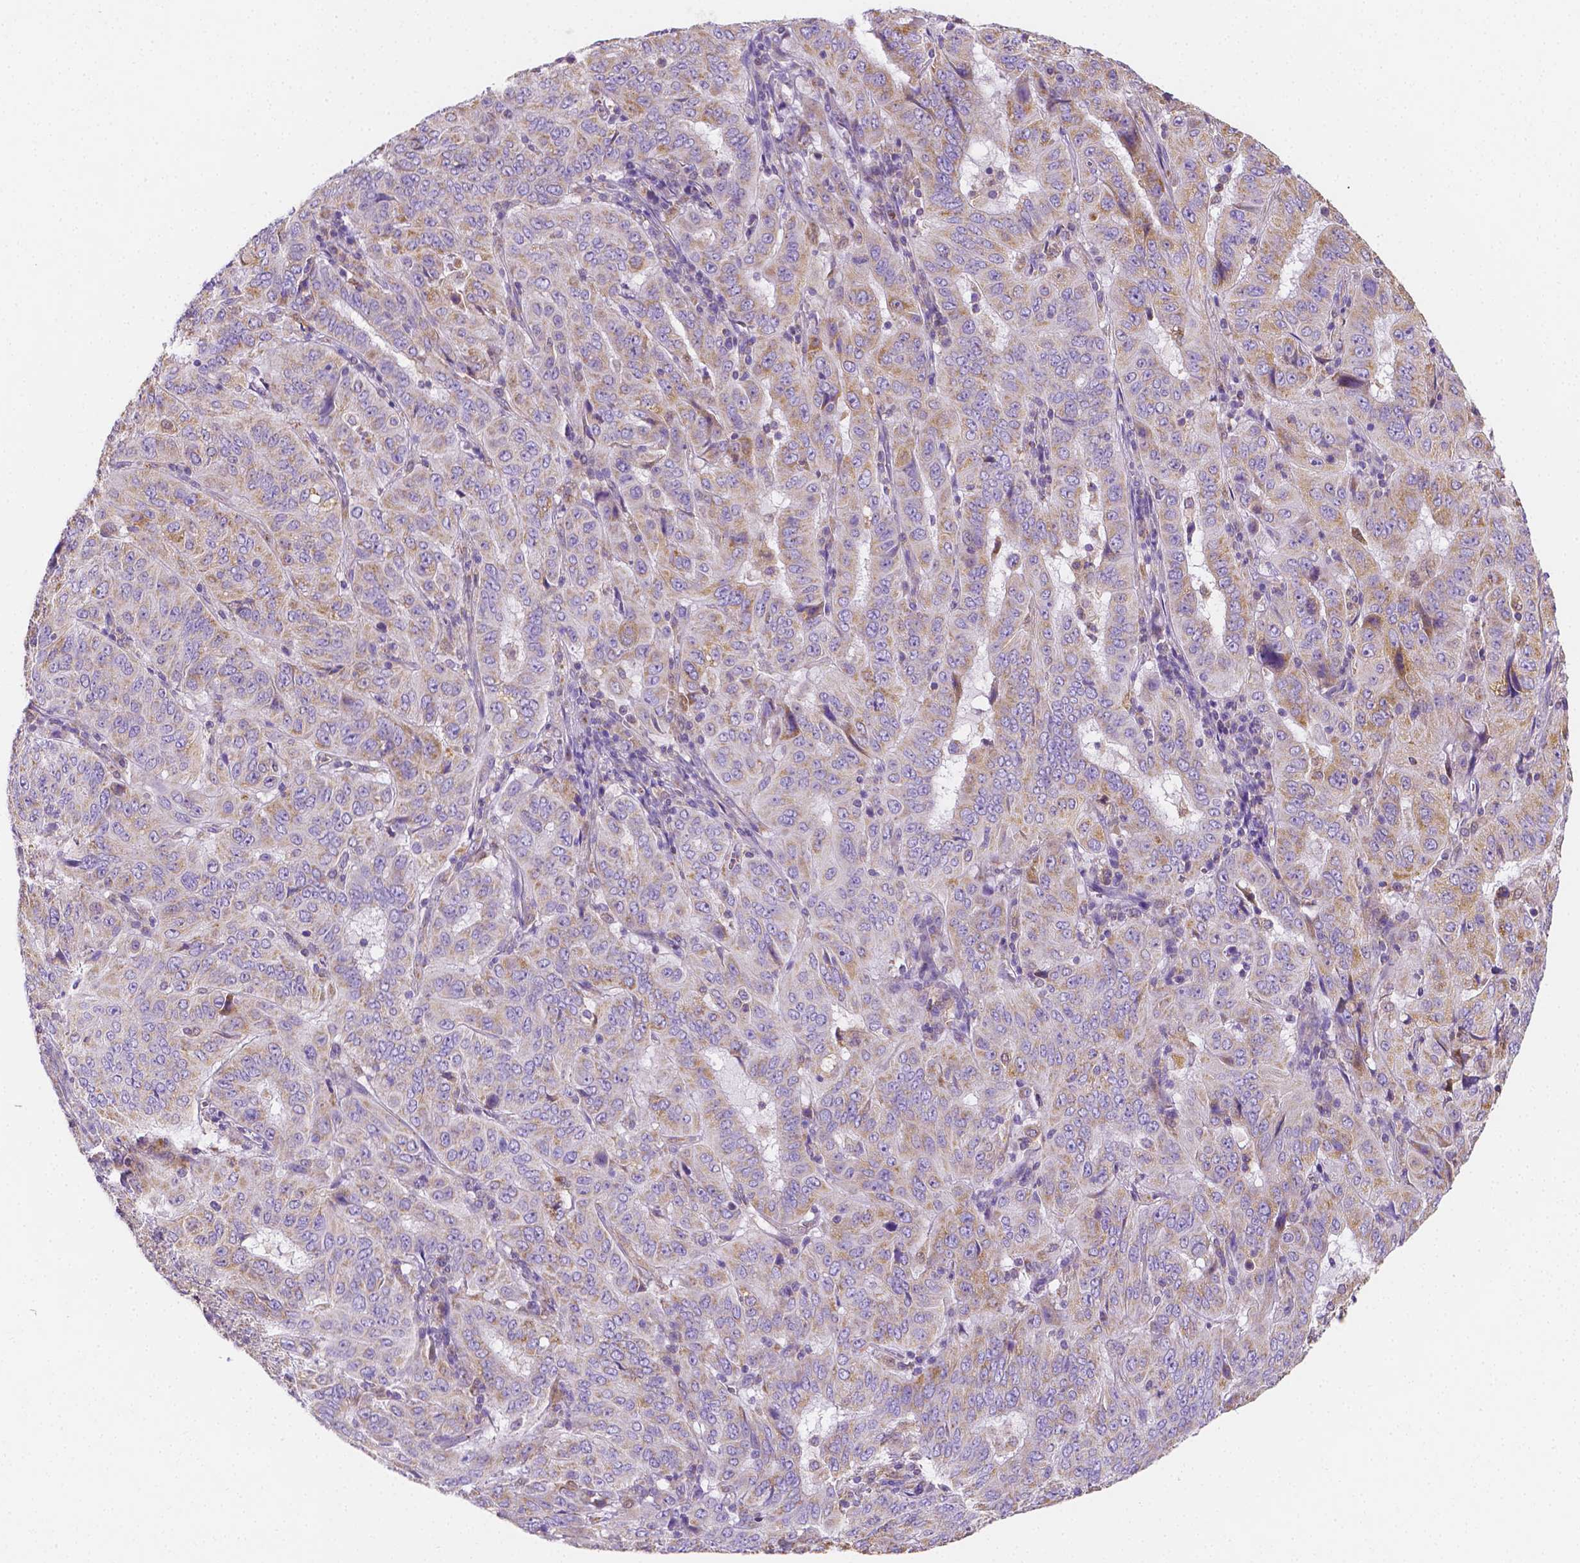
{"staining": {"intensity": "weak", "quantity": "25%-75%", "location": "cytoplasmic/membranous"}, "tissue": "pancreatic cancer", "cell_type": "Tumor cells", "image_type": "cancer", "snomed": [{"axis": "morphology", "description": "Adenocarcinoma, NOS"}, {"axis": "topography", "description": "Pancreas"}], "caption": "Immunohistochemical staining of human pancreatic cancer (adenocarcinoma) exhibits low levels of weak cytoplasmic/membranous protein staining in about 25%-75% of tumor cells.", "gene": "SGTB", "patient": {"sex": "male", "age": 63}}